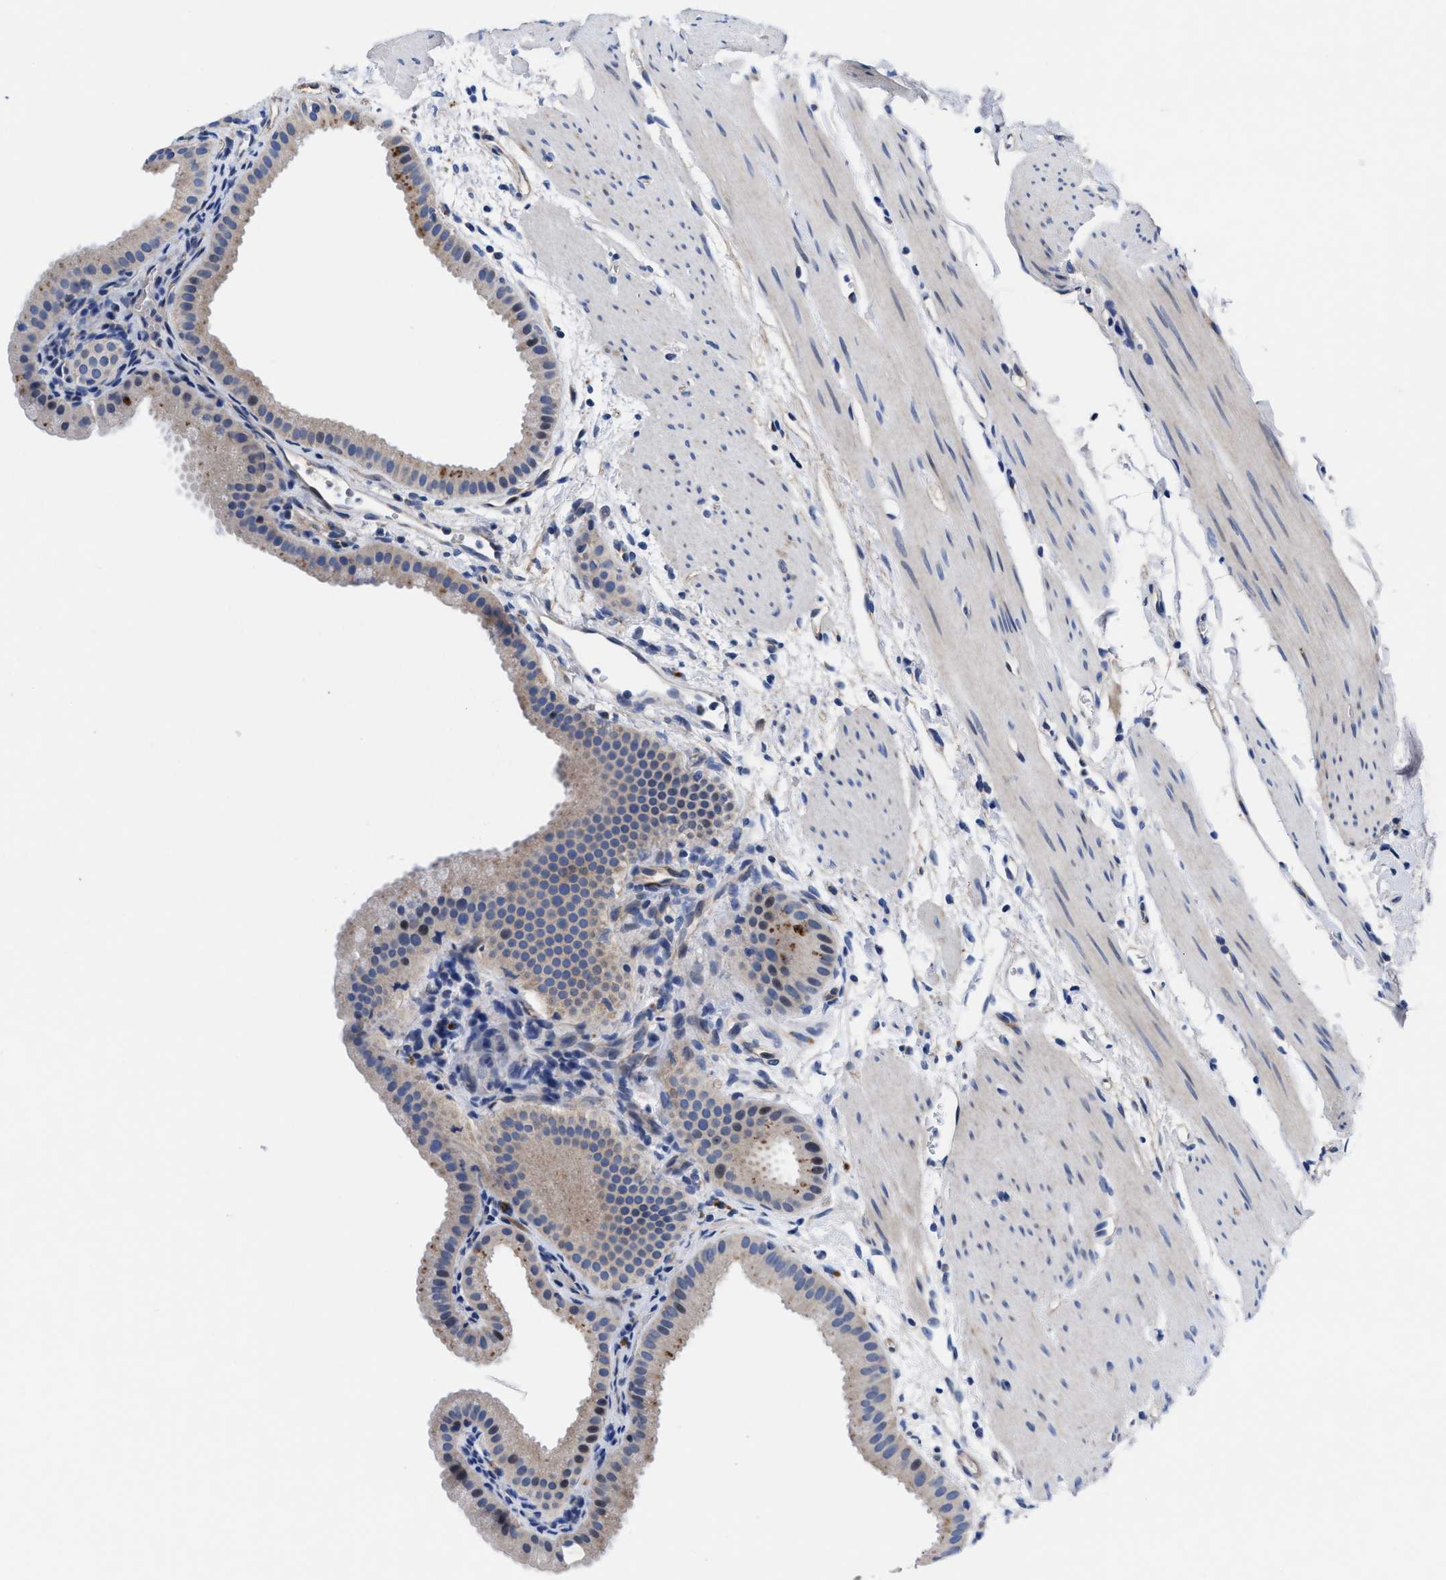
{"staining": {"intensity": "weak", "quantity": "<25%", "location": "cytoplasmic/membranous"}, "tissue": "gallbladder", "cell_type": "Glandular cells", "image_type": "normal", "snomed": [{"axis": "morphology", "description": "Normal tissue, NOS"}, {"axis": "topography", "description": "Gallbladder"}], "caption": "Image shows no protein staining in glandular cells of benign gallbladder. (DAB immunohistochemistry visualized using brightfield microscopy, high magnification).", "gene": "DHRS13", "patient": {"sex": "female", "age": 64}}